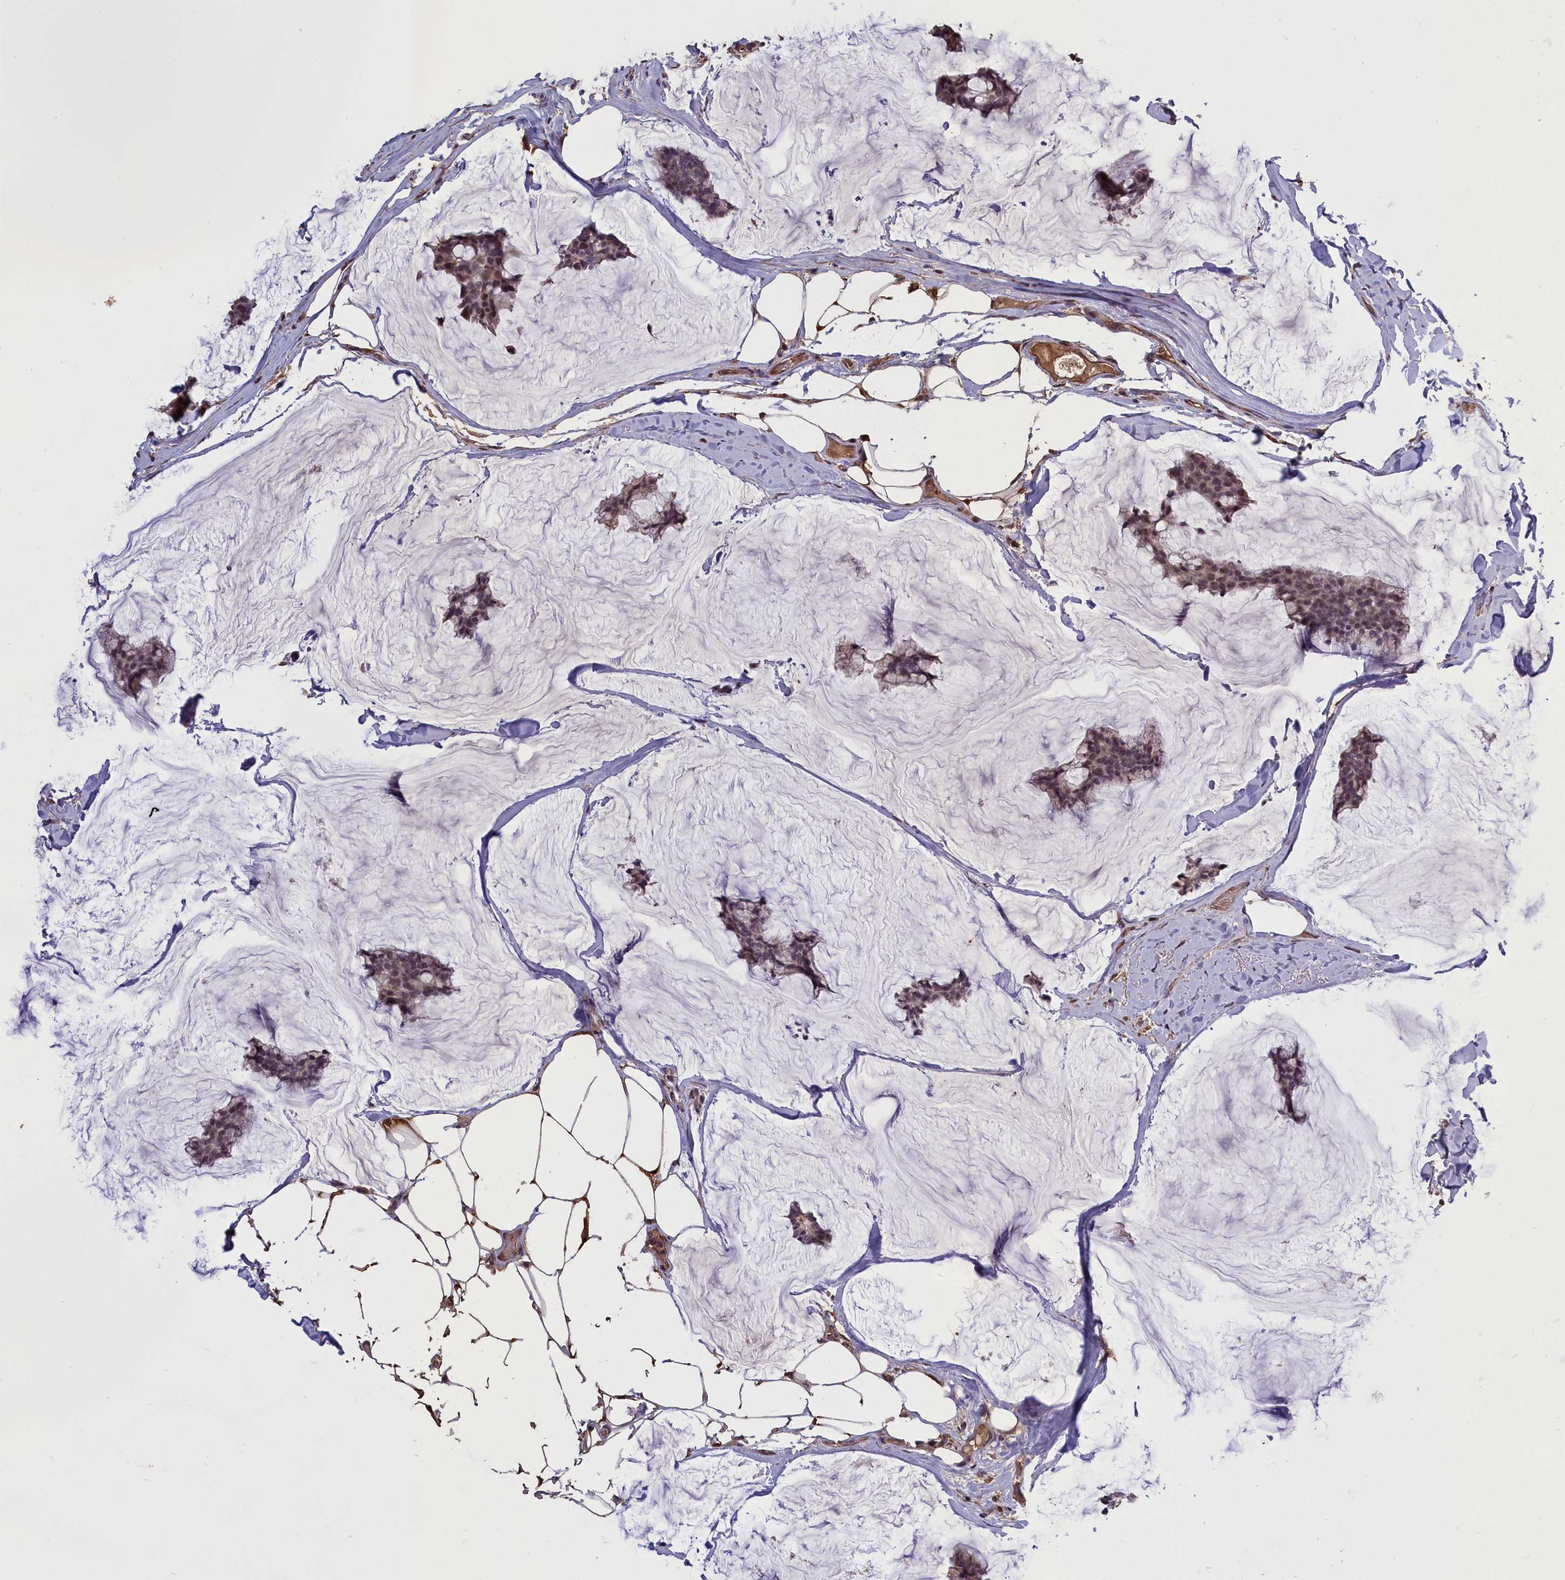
{"staining": {"intensity": "weak", "quantity": "25%-75%", "location": "nuclear"}, "tissue": "breast cancer", "cell_type": "Tumor cells", "image_type": "cancer", "snomed": [{"axis": "morphology", "description": "Duct carcinoma"}, {"axis": "topography", "description": "Breast"}], "caption": "Approximately 25%-75% of tumor cells in human invasive ductal carcinoma (breast) display weak nuclear protein positivity as visualized by brown immunohistochemical staining.", "gene": "CLRN2", "patient": {"sex": "female", "age": 93}}